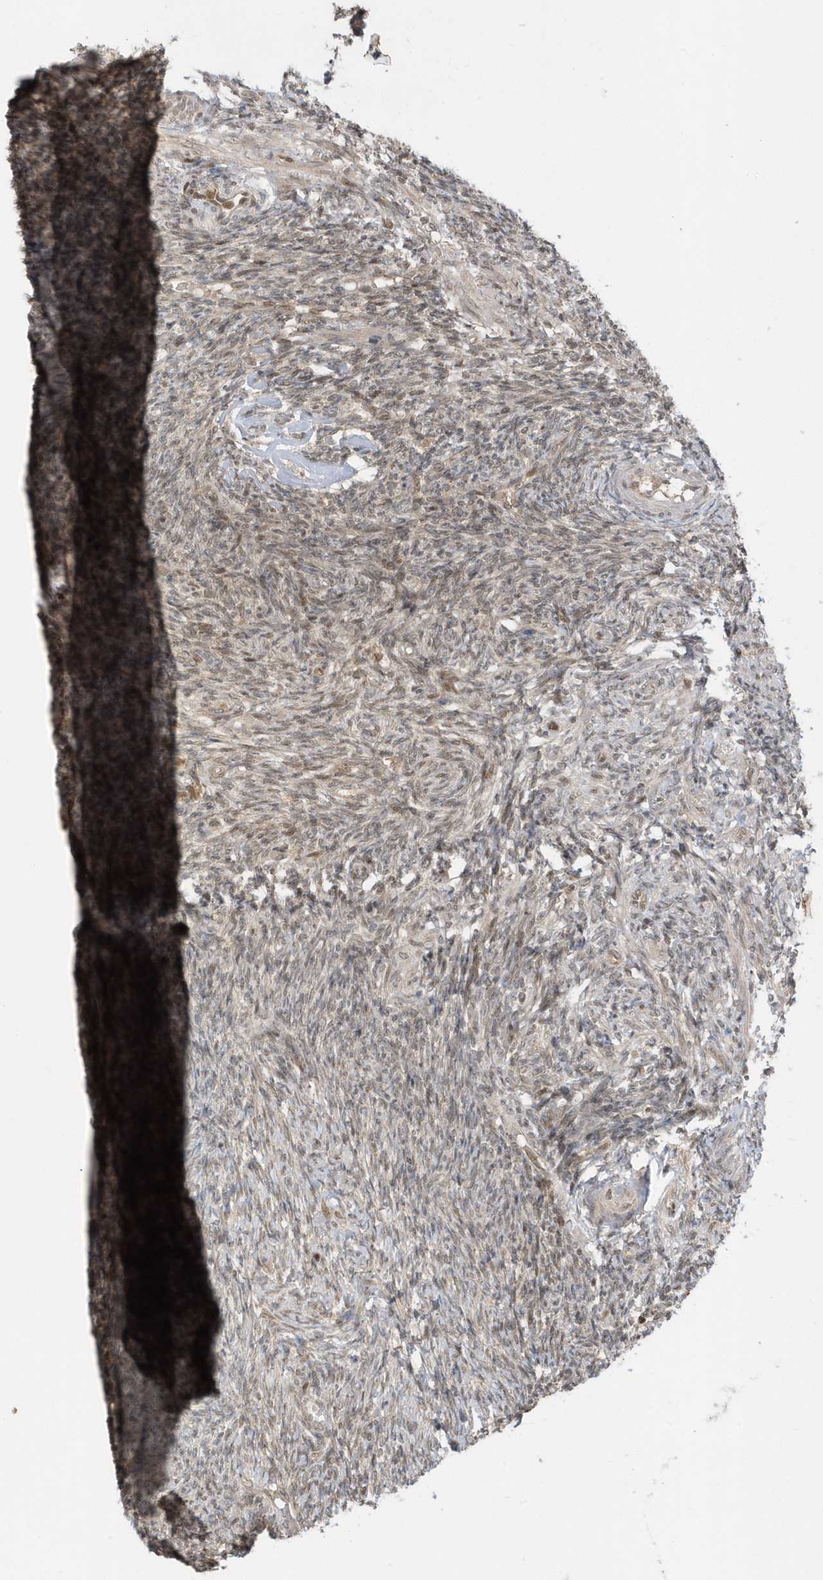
{"staining": {"intensity": "moderate", "quantity": ">75%", "location": "cytoplasmic/membranous,nuclear"}, "tissue": "ovary", "cell_type": "Follicle cells", "image_type": "normal", "snomed": [{"axis": "morphology", "description": "Normal tissue, NOS"}, {"axis": "topography", "description": "Ovary"}], "caption": "This image reveals immunohistochemistry (IHC) staining of normal ovary, with medium moderate cytoplasmic/membranous,nuclear staining in approximately >75% of follicle cells.", "gene": "PPP1R7", "patient": {"sex": "female", "age": 27}}